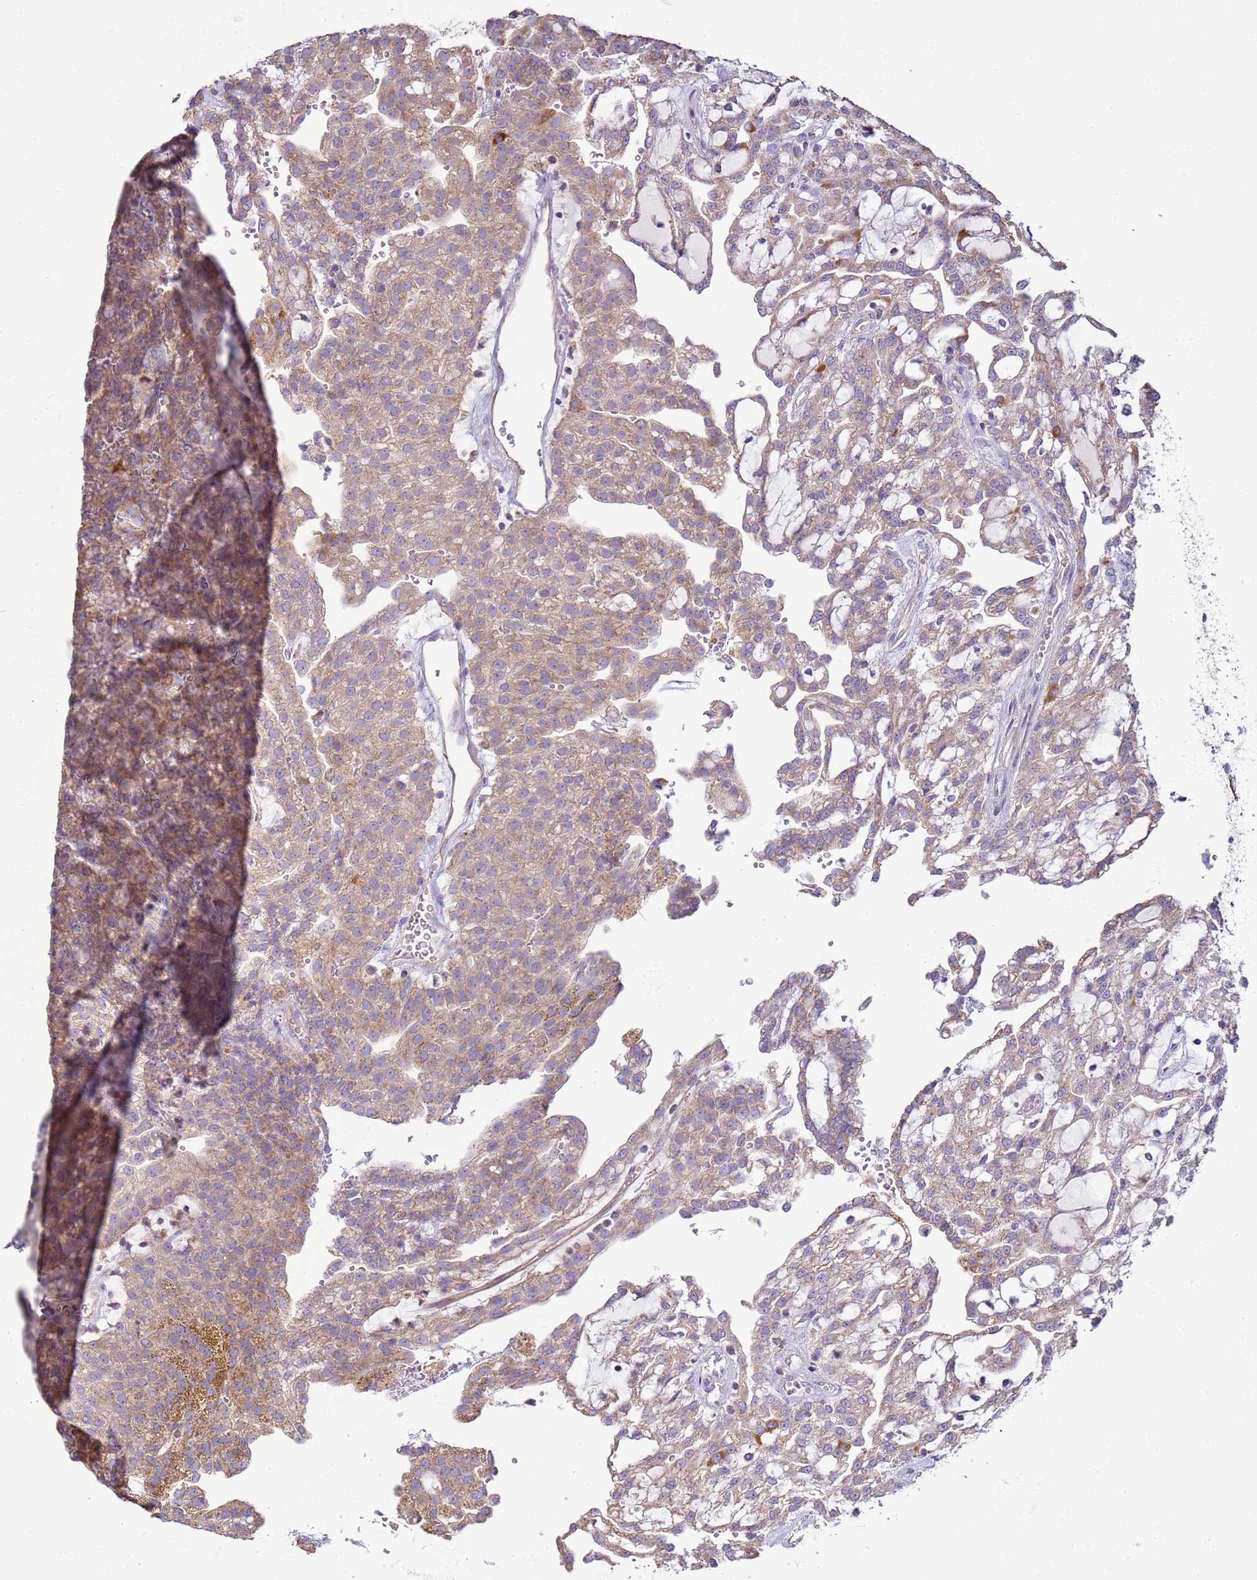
{"staining": {"intensity": "weak", "quantity": ">75%", "location": "cytoplasmic/membranous"}, "tissue": "renal cancer", "cell_type": "Tumor cells", "image_type": "cancer", "snomed": [{"axis": "morphology", "description": "Adenocarcinoma, NOS"}, {"axis": "topography", "description": "Kidney"}], "caption": "About >75% of tumor cells in human renal cancer demonstrate weak cytoplasmic/membranous protein positivity as visualized by brown immunohistochemical staining.", "gene": "TRAPPC4", "patient": {"sex": "male", "age": 63}}